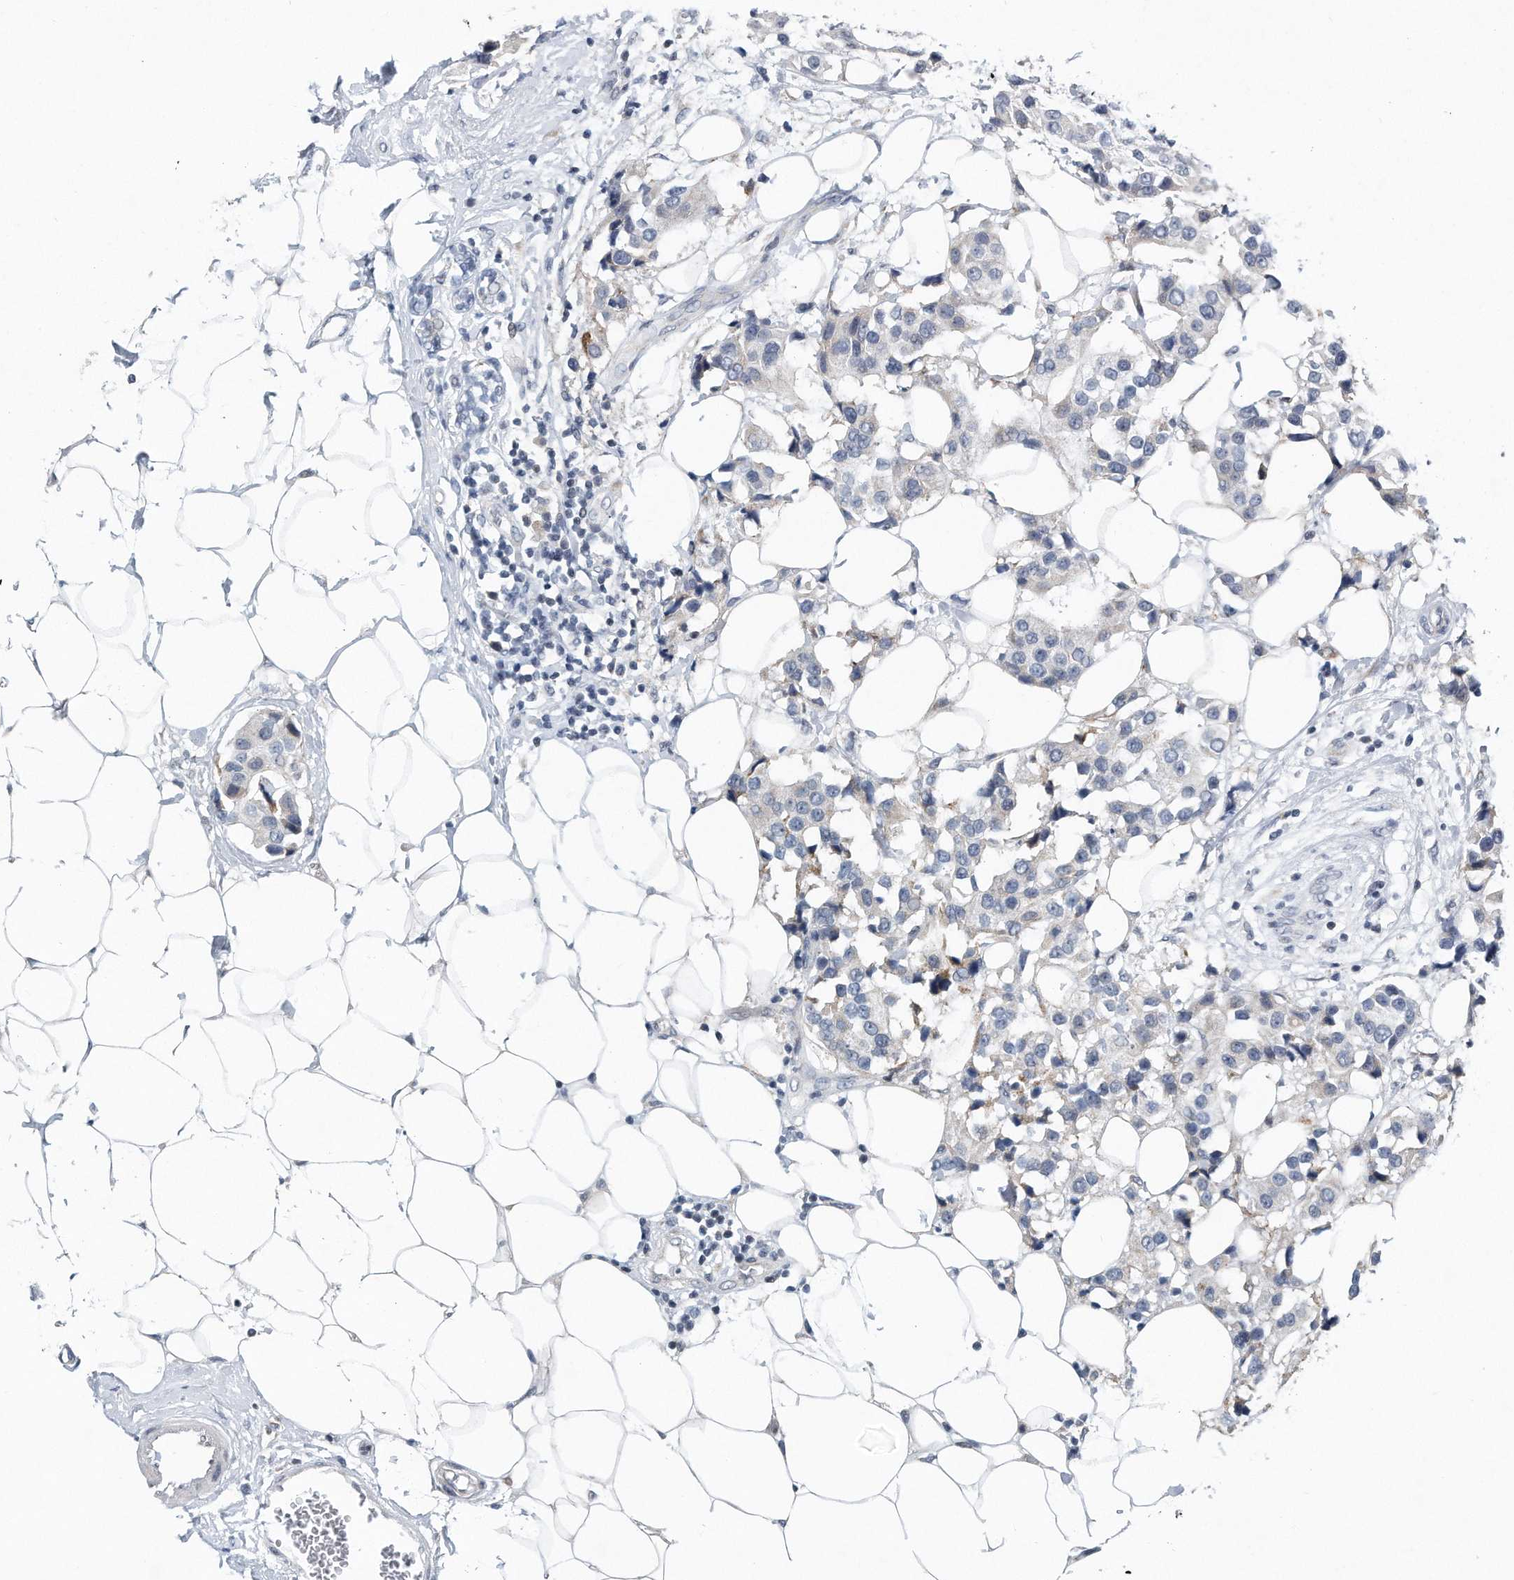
{"staining": {"intensity": "weak", "quantity": "<25%", "location": "cytoplasmic/membranous"}, "tissue": "breast cancer", "cell_type": "Tumor cells", "image_type": "cancer", "snomed": [{"axis": "morphology", "description": "Normal tissue, NOS"}, {"axis": "morphology", "description": "Duct carcinoma"}, {"axis": "topography", "description": "Breast"}], "caption": "Image shows no significant protein positivity in tumor cells of invasive ductal carcinoma (breast).", "gene": "VLDLR", "patient": {"sex": "female", "age": 39}}